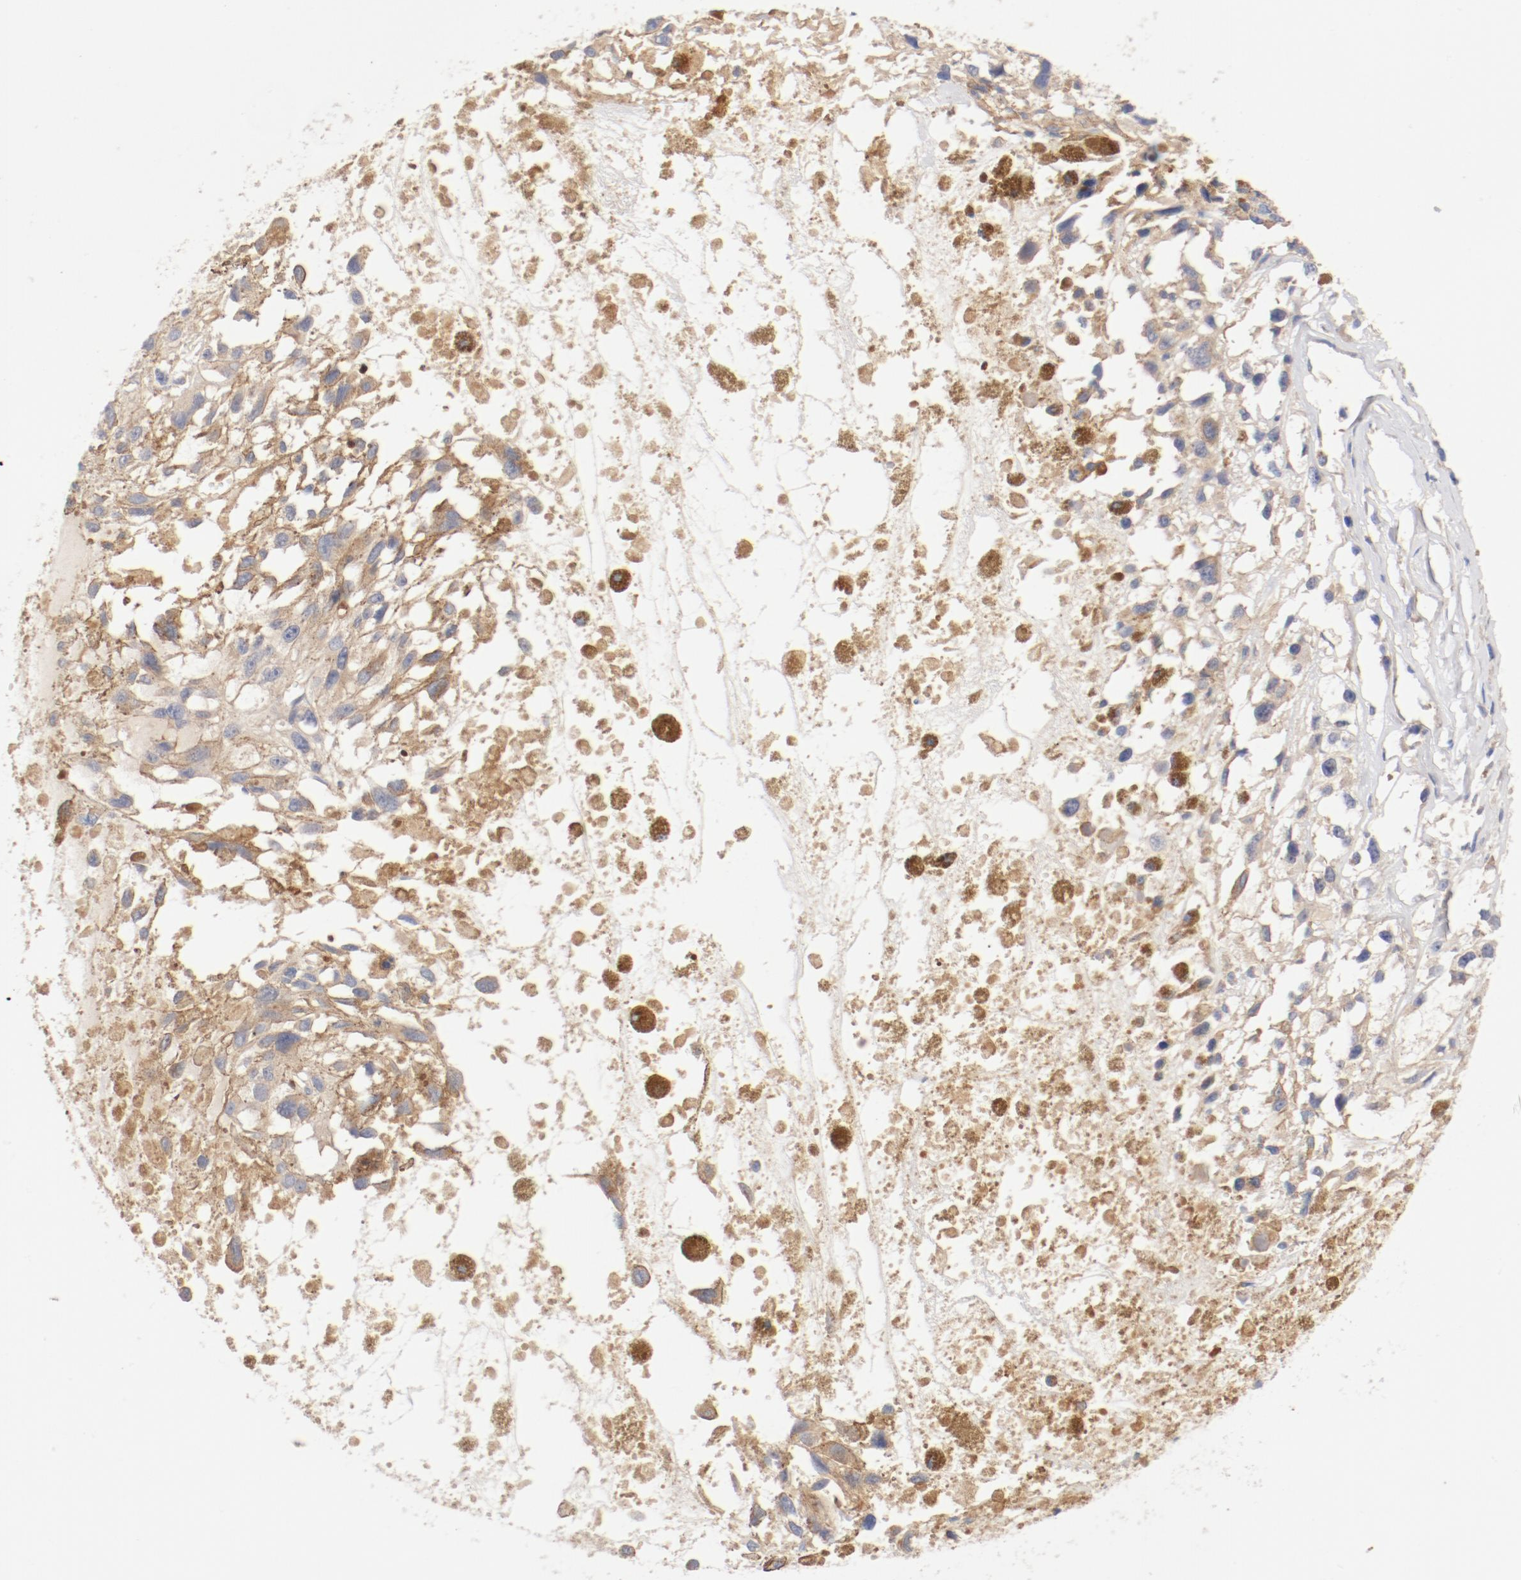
{"staining": {"intensity": "weak", "quantity": ">75%", "location": "cytoplasmic/membranous"}, "tissue": "melanoma", "cell_type": "Tumor cells", "image_type": "cancer", "snomed": [{"axis": "morphology", "description": "Malignant melanoma, Metastatic site"}, {"axis": "topography", "description": "Lymph node"}], "caption": "Protein analysis of melanoma tissue reveals weak cytoplasmic/membranous staining in approximately >75% of tumor cells.", "gene": "DYNC1H1", "patient": {"sex": "male", "age": 59}}